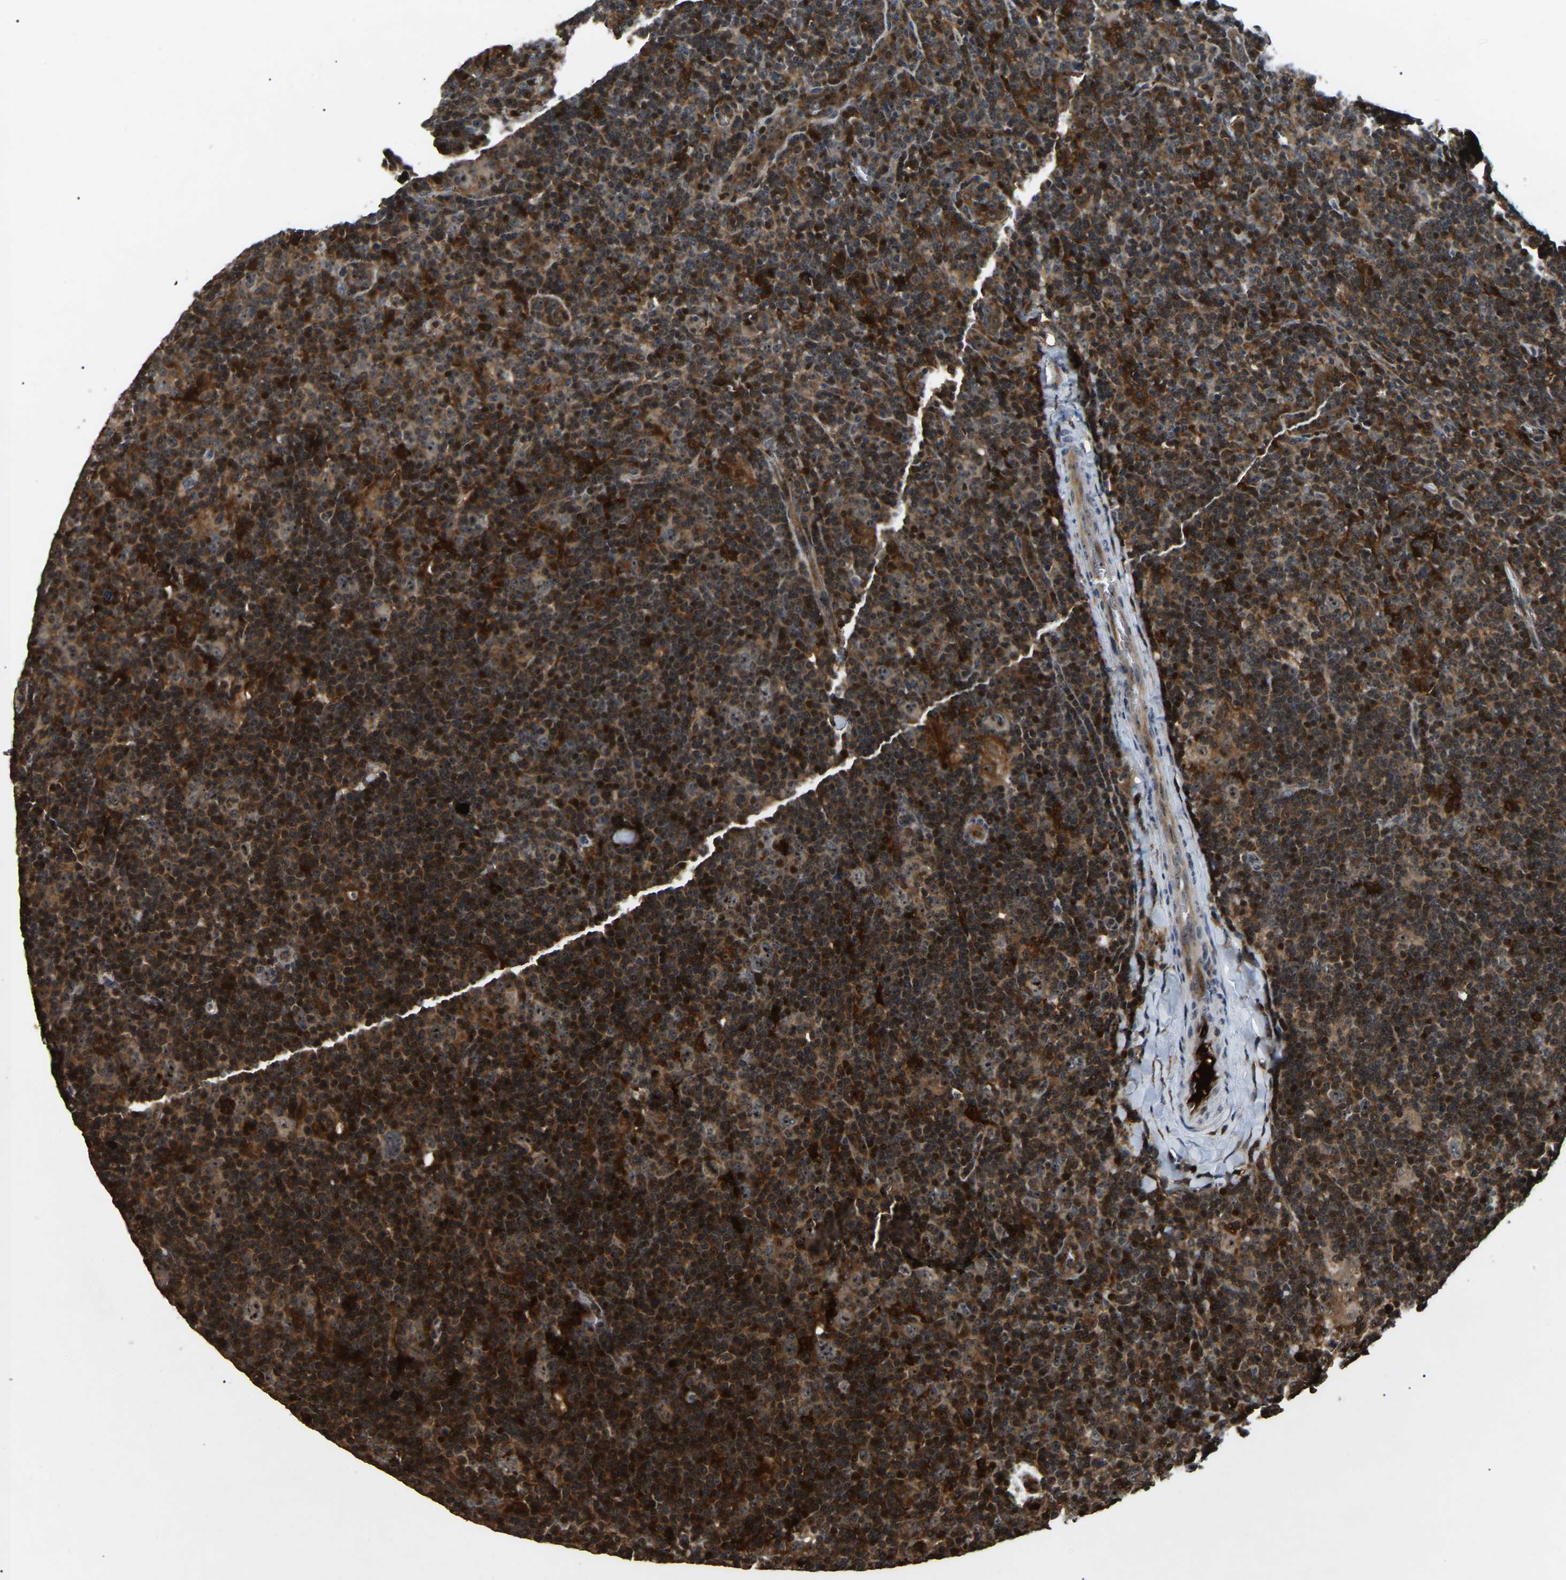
{"staining": {"intensity": "moderate", "quantity": ">75%", "location": "cytoplasmic/membranous,nuclear"}, "tissue": "lymphoma", "cell_type": "Tumor cells", "image_type": "cancer", "snomed": [{"axis": "morphology", "description": "Hodgkin's disease, NOS"}, {"axis": "topography", "description": "Lymph node"}], "caption": "Immunohistochemistry of human Hodgkin's disease shows medium levels of moderate cytoplasmic/membranous and nuclear positivity in about >75% of tumor cells.", "gene": "RBM28", "patient": {"sex": "female", "age": 57}}